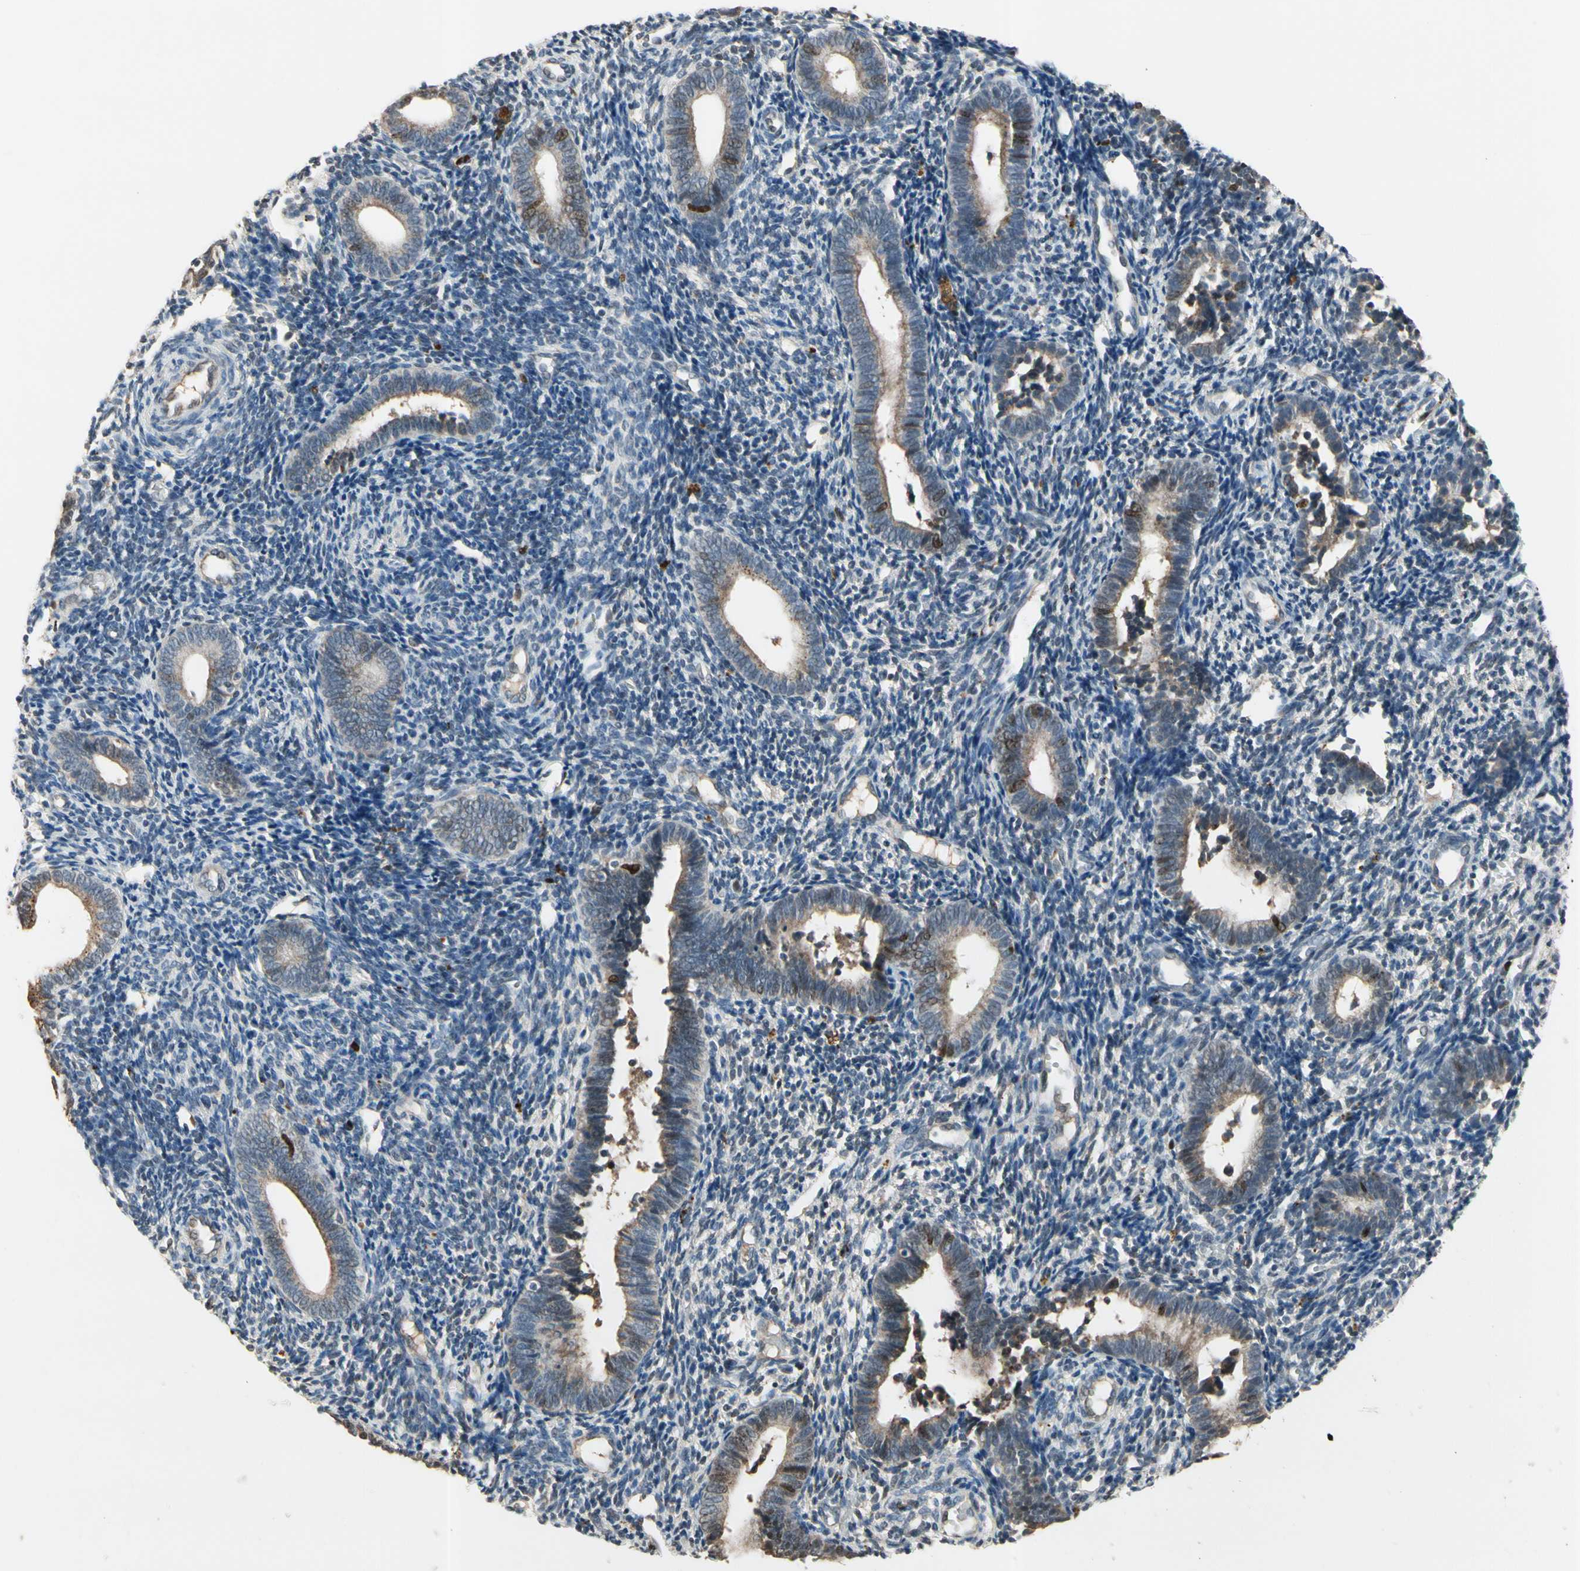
{"staining": {"intensity": "moderate", "quantity": "<25%", "location": "nuclear"}, "tissue": "endometrium", "cell_type": "Cells in endometrial stroma", "image_type": "normal", "snomed": [{"axis": "morphology", "description": "Normal tissue, NOS"}, {"axis": "topography", "description": "Uterus"}, {"axis": "topography", "description": "Endometrium"}], "caption": "Immunohistochemical staining of unremarkable endometrium displays moderate nuclear protein staining in approximately <25% of cells in endometrial stroma.", "gene": "ZKSCAN3", "patient": {"sex": "female", "age": 33}}